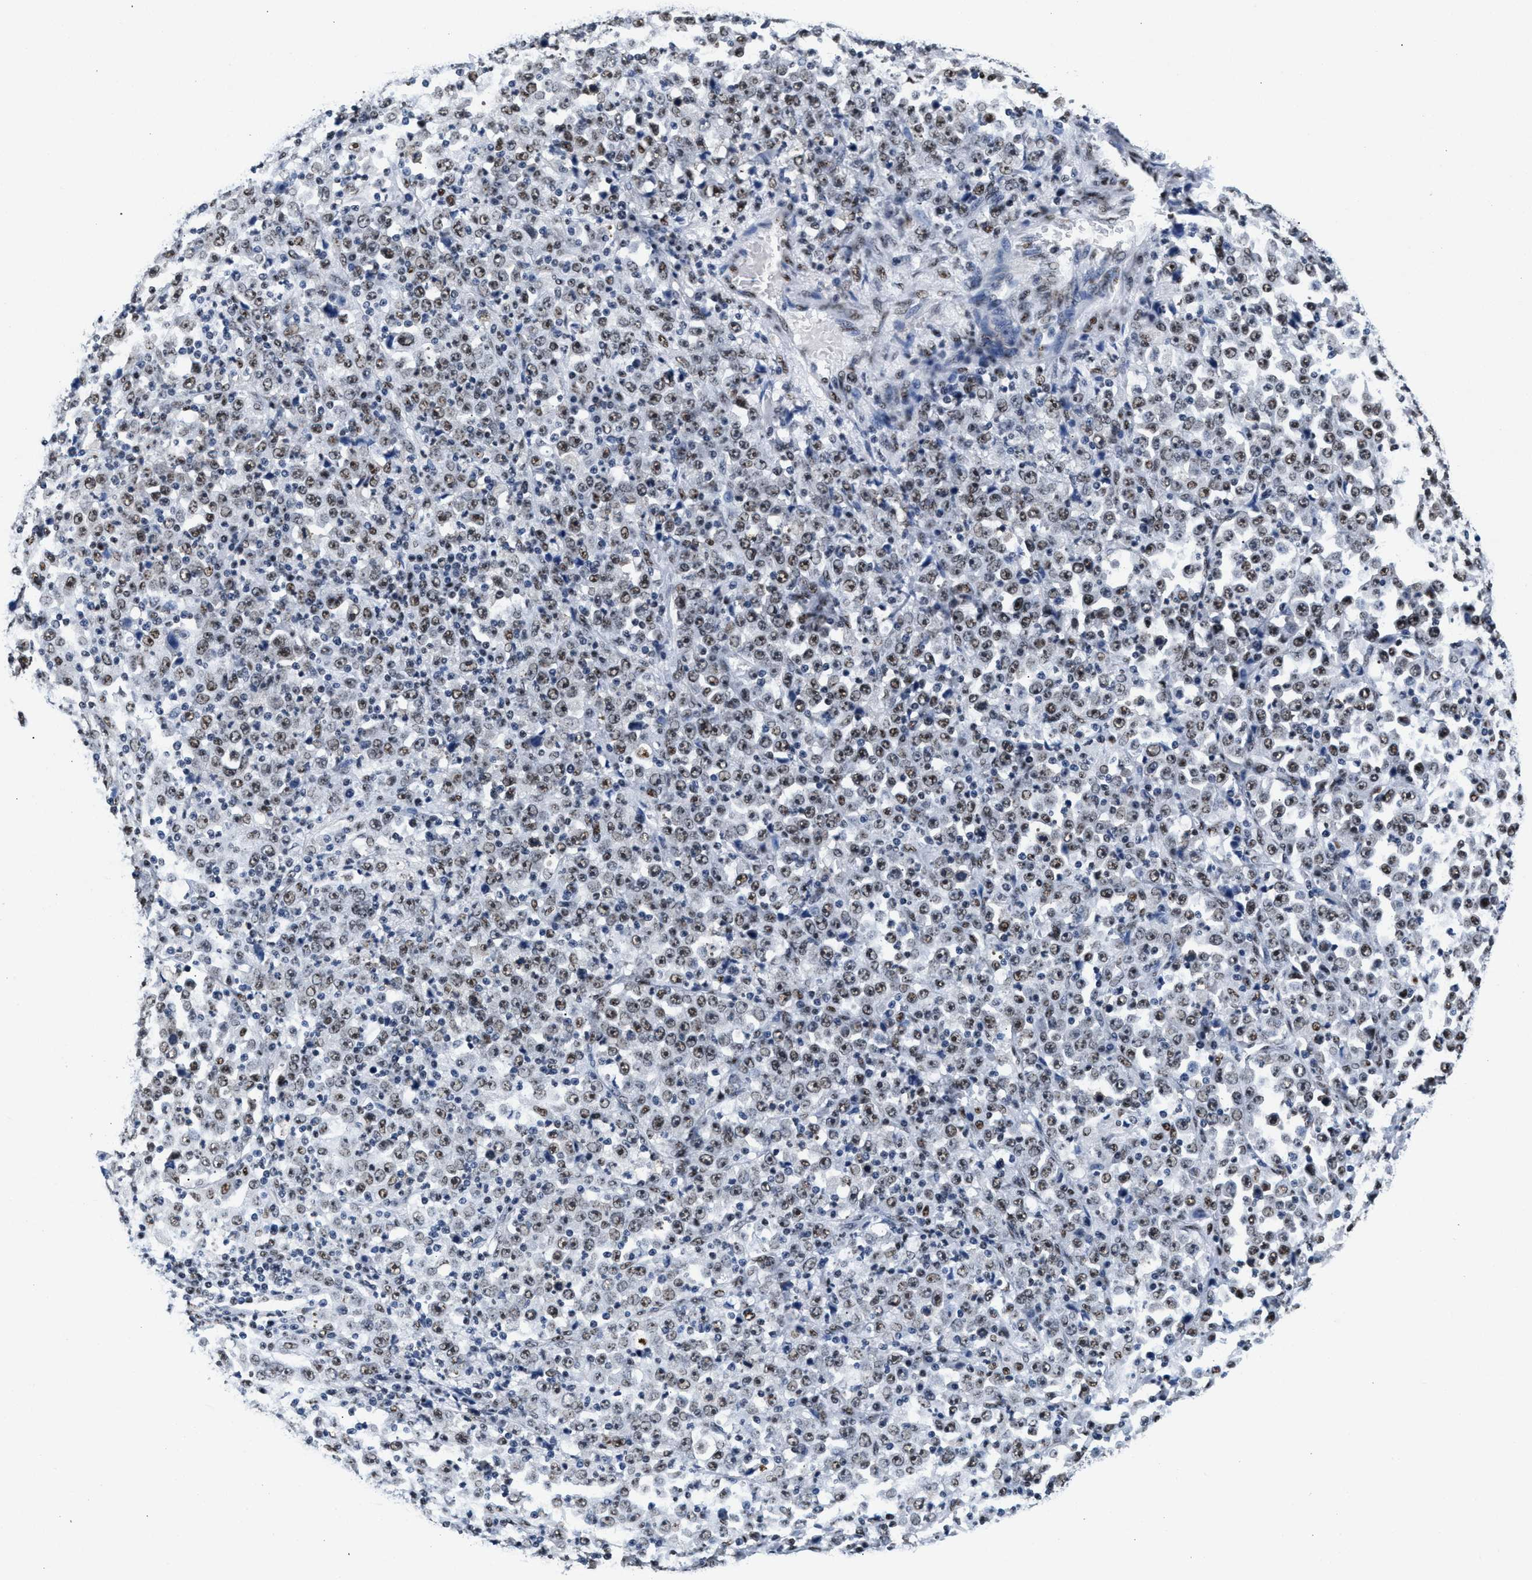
{"staining": {"intensity": "moderate", "quantity": ">75%", "location": "nuclear"}, "tissue": "stomach cancer", "cell_type": "Tumor cells", "image_type": "cancer", "snomed": [{"axis": "morphology", "description": "Normal tissue, NOS"}, {"axis": "morphology", "description": "Adenocarcinoma, NOS"}, {"axis": "topography", "description": "Stomach, upper"}, {"axis": "topography", "description": "Stomach"}], "caption": "Immunohistochemistry staining of stomach cancer (adenocarcinoma), which shows medium levels of moderate nuclear expression in approximately >75% of tumor cells indicating moderate nuclear protein expression. The staining was performed using DAB (brown) for protein detection and nuclei were counterstained in hematoxylin (blue).", "gene": "RAD50", "patient": {"sex": "male", "age": 59}}